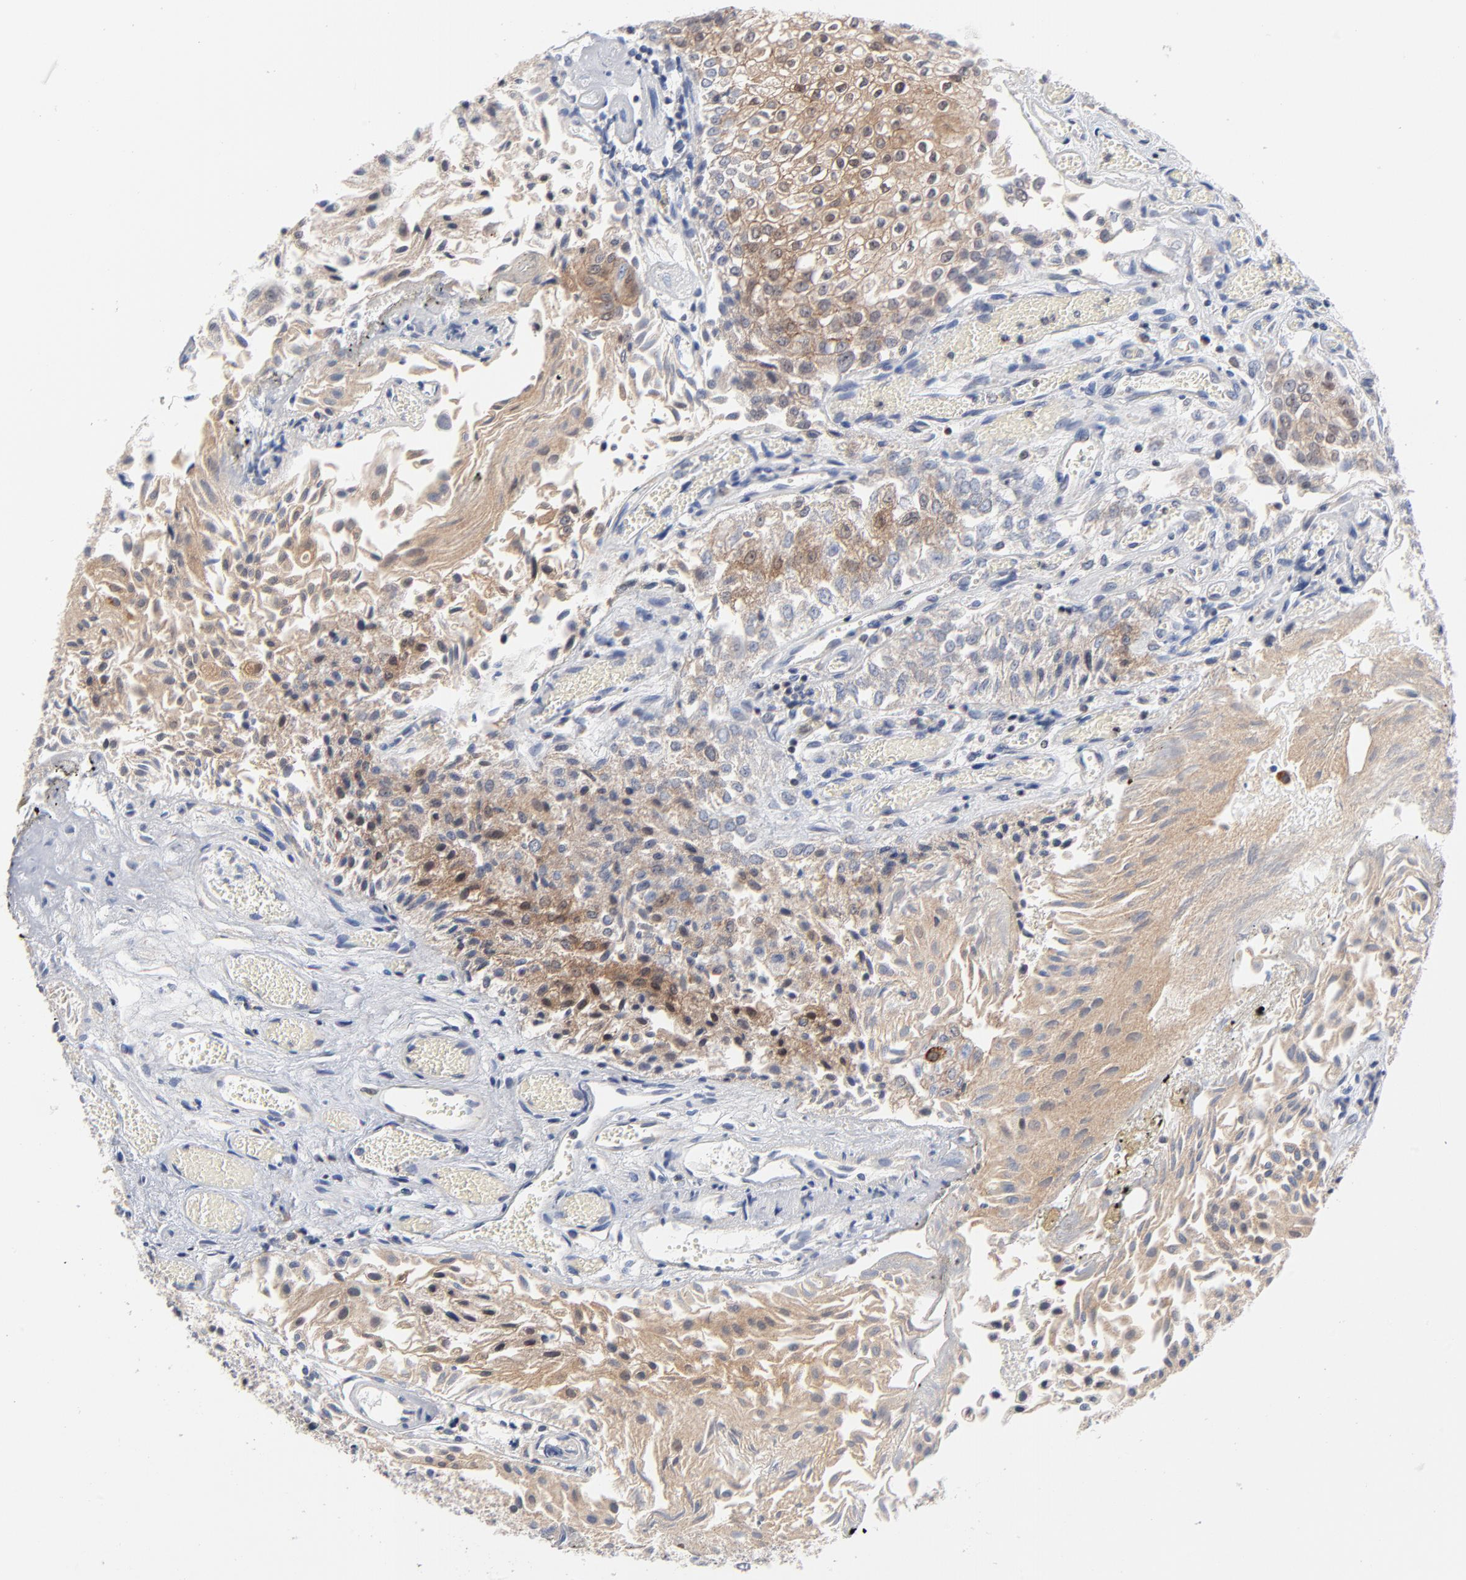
{"staining": {"intensity": "moderate", "quantity": ">75%", "location": "cytoplasmic/membranous"}, "tissue": "urothelial cancer", "cell_type": "Tumor cells", "image_type": "cancer", "snomed": [{"axis": "morphology", "description": "Urothelial carcinoma, Low grade"}, {"axis": "topography", "description": "Urinary bladder"}], "caption": "DAB immunohistochemical staining of low-grade urothelial carcinoma exhibits moderate cytoplasmic/membranous protein staining in approximately >75% of tumor cells.", "gene": "CAB39L", "patient": {"sex": "male", "age": 86}}